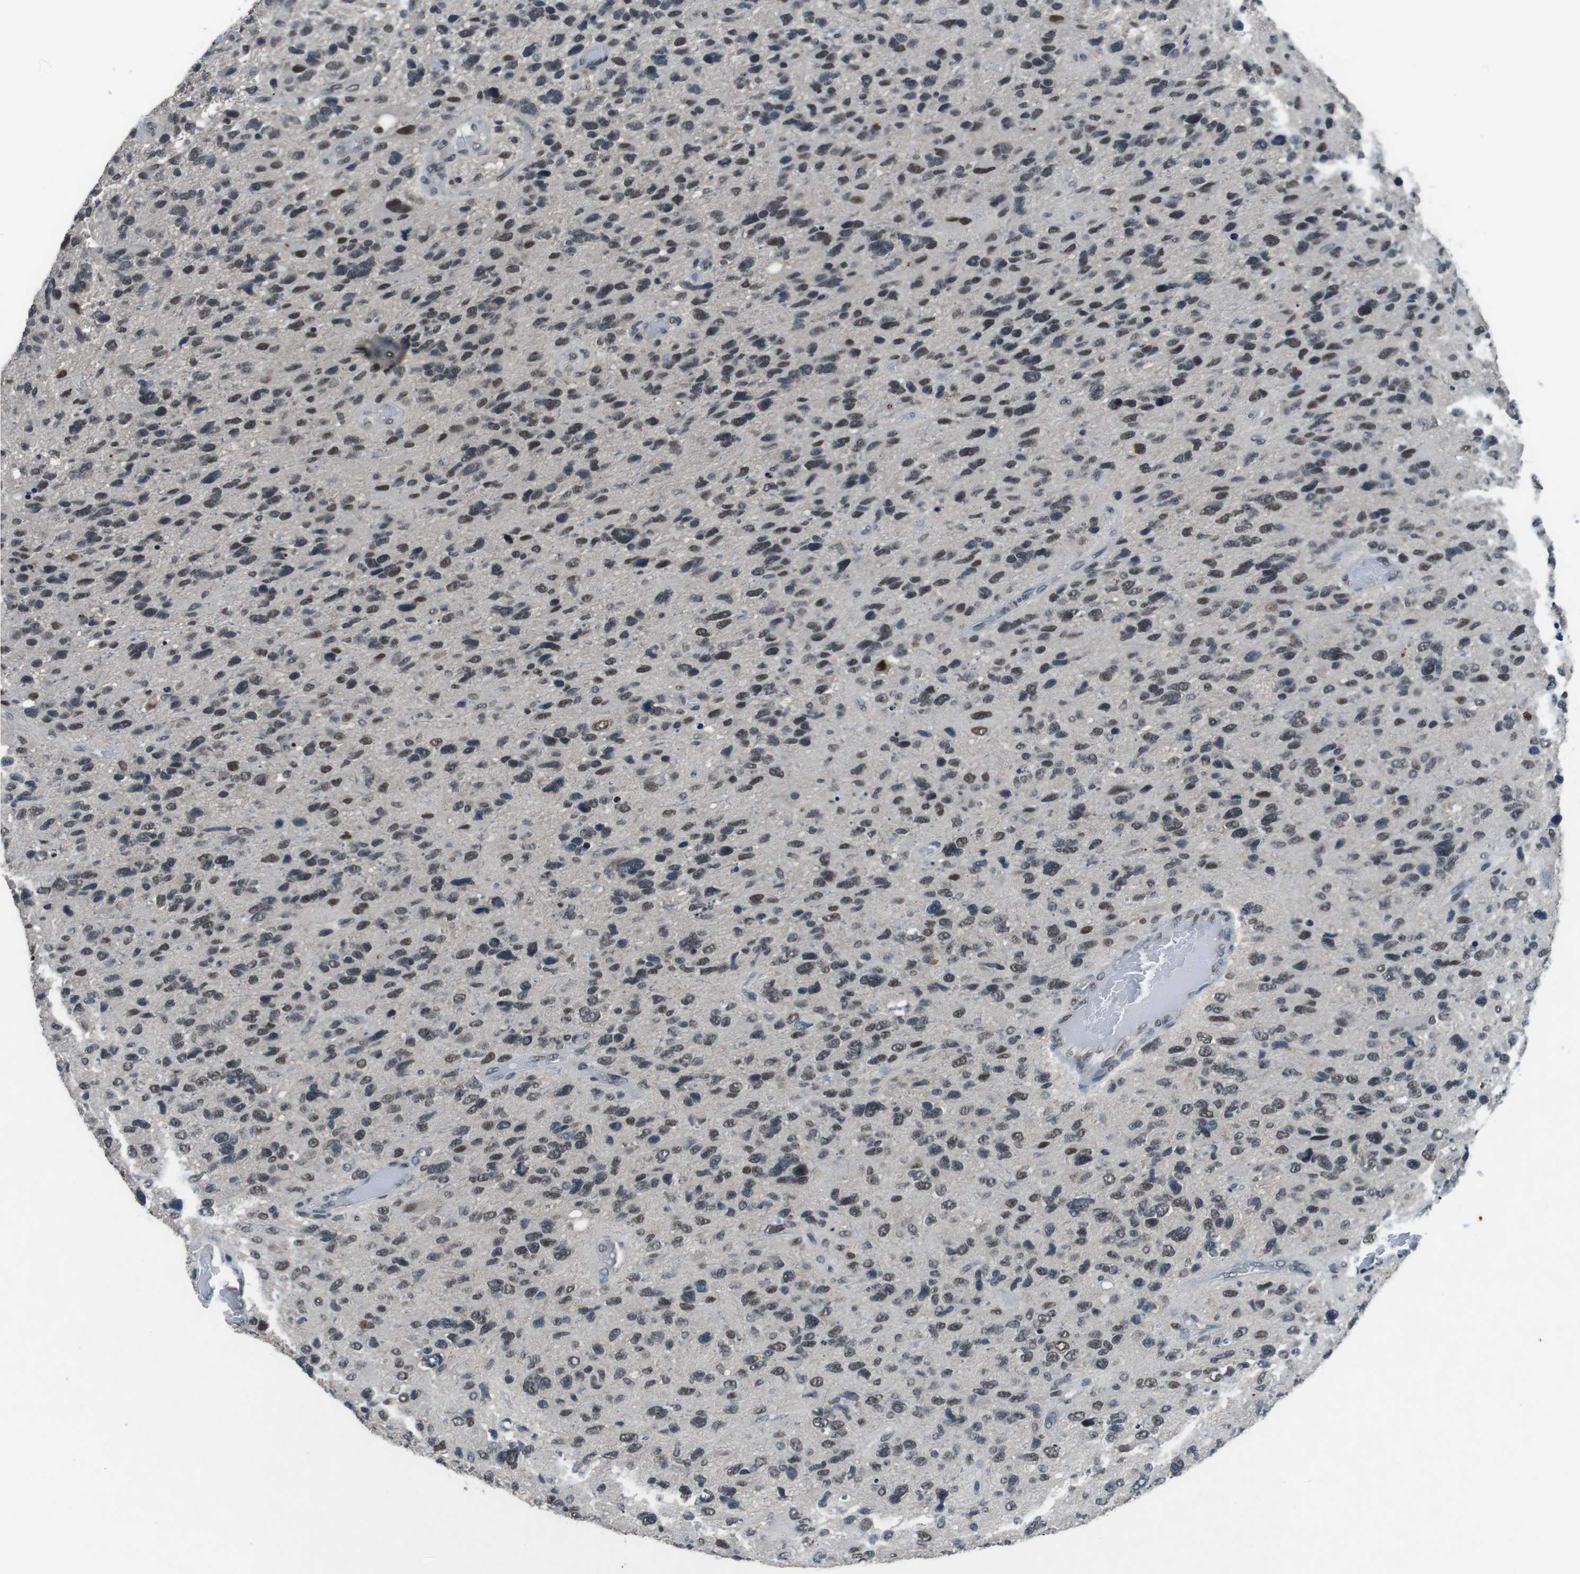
{"staining": {"intensity": "moderate", "quantity": "25%-75%", "location": "nuclear"}, "tissue": "glioma", "cell_type": "Tumor cells", "image_type": "cancer", "snomed": [{"axis": "morphology", "description": "Glioma, malignant, High grade"}, {"axis": "topography", "description": "Brain"}], "caption": "Approximately 25%-75% of tumor cells in glioma show moderate nuclear protein staining as visualized by brown immunohistochemical staining.", "gene": "USP7", "patient": {"sex": "female", "age": 58}}